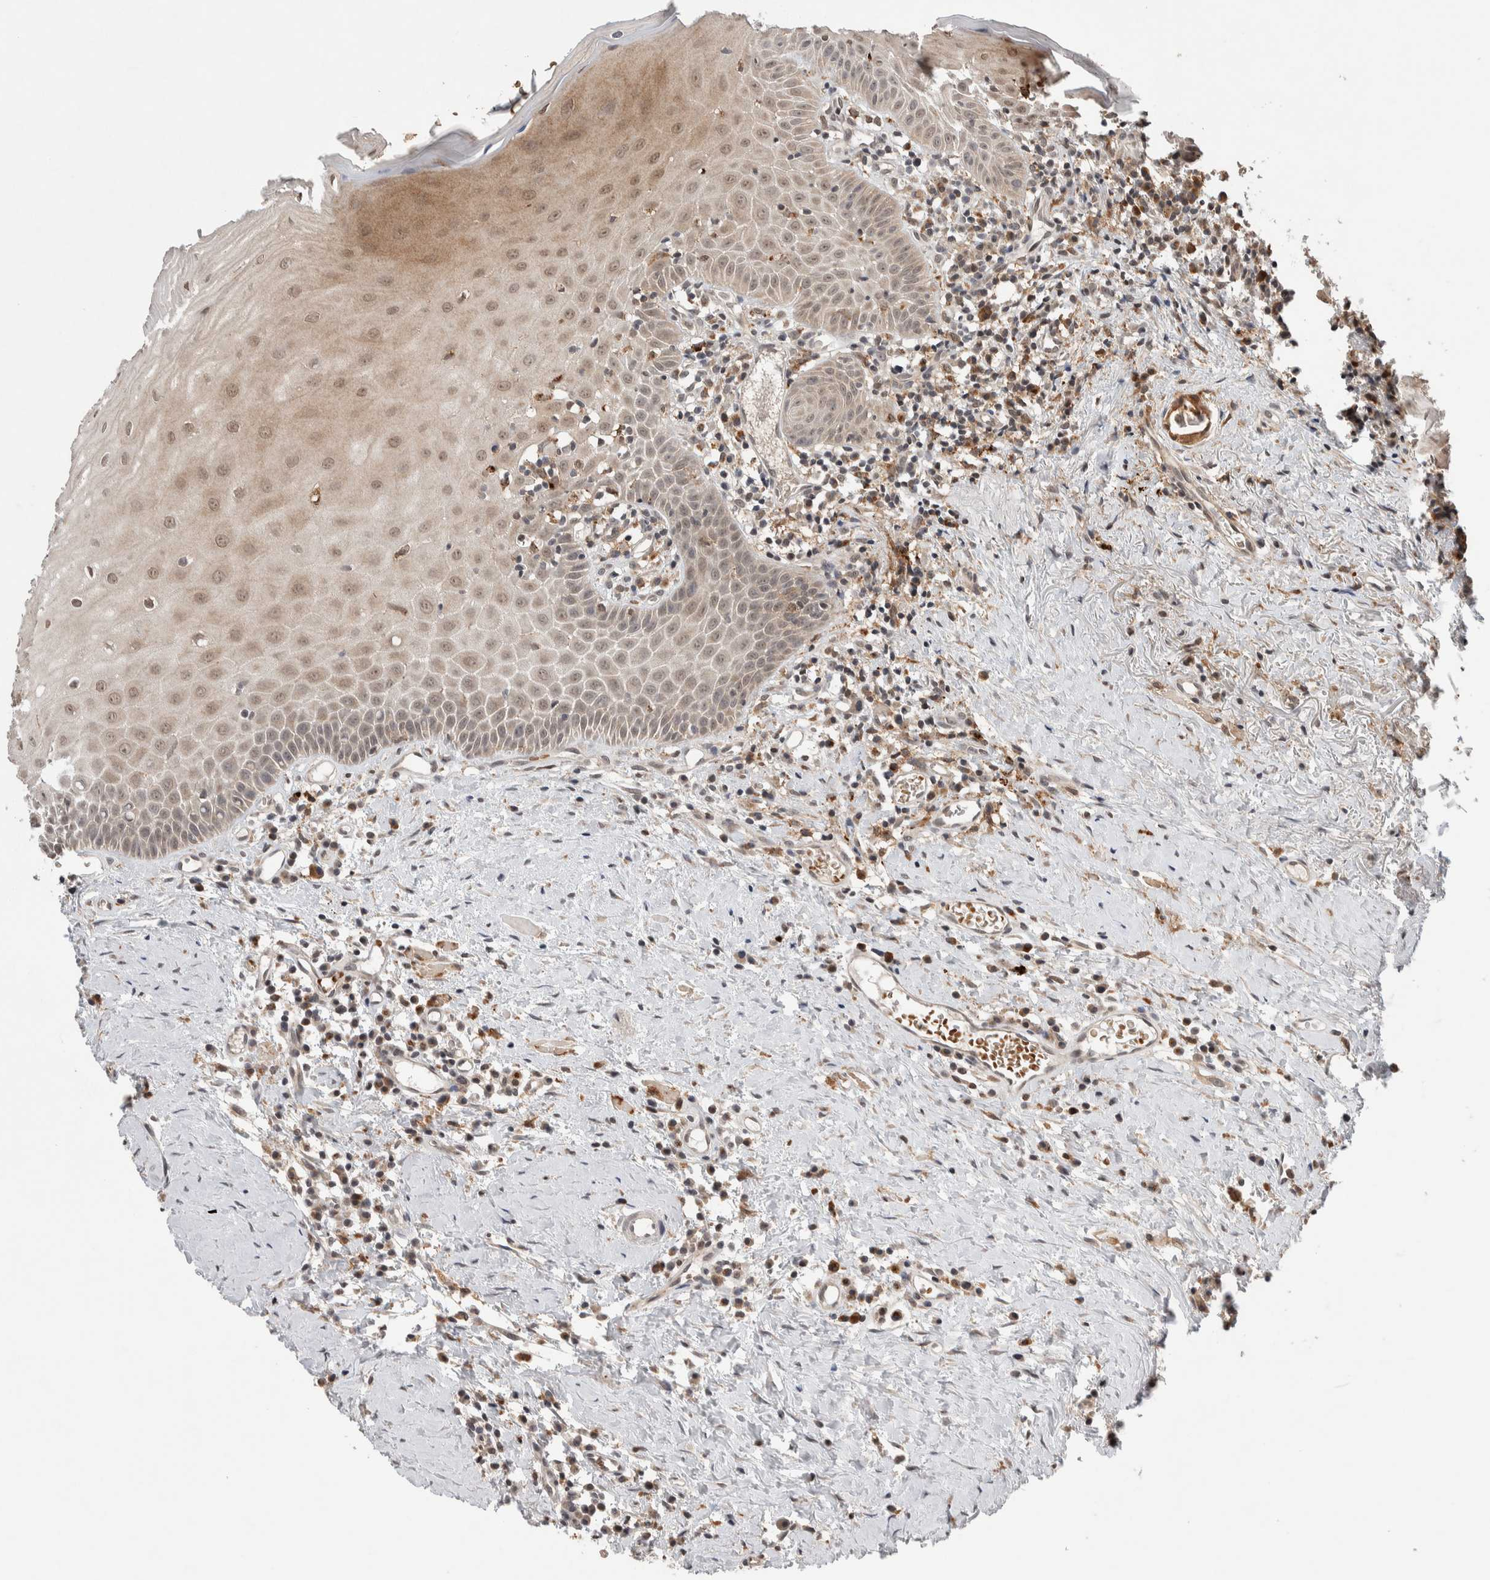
{"staining": {"intensity": "weak", "quantity": ">75%", "location": "cytoplasmic/membranous,nuclear"}, "tissue": "oral mucosa", "cell_type": "Squamous epithelial cells", "image_type": "normal", "snomed": [{"axis": "morphology", "description": "Normal tissue, NOS"}, {"axis": "topography", "description": "Skeletal muscle"}, {"axis": "topography", "description": "Oral tissue"}, {"axis": "topography", "description": "Peripheral nerve tissue"}], "caption": "Normal oral mucosa was stained to show a protein in brown. There is low levels of weak cytoplasmic/membranous,nuclear staining in about >75% of squamous epithelial cells. The staining is performed using DAB brown chromogen to label protein expression. The nuclei are counter-stained blue using hematoxylin.", "gene": "KCNK1", "patient": {"sex": "female", "age": 84}}